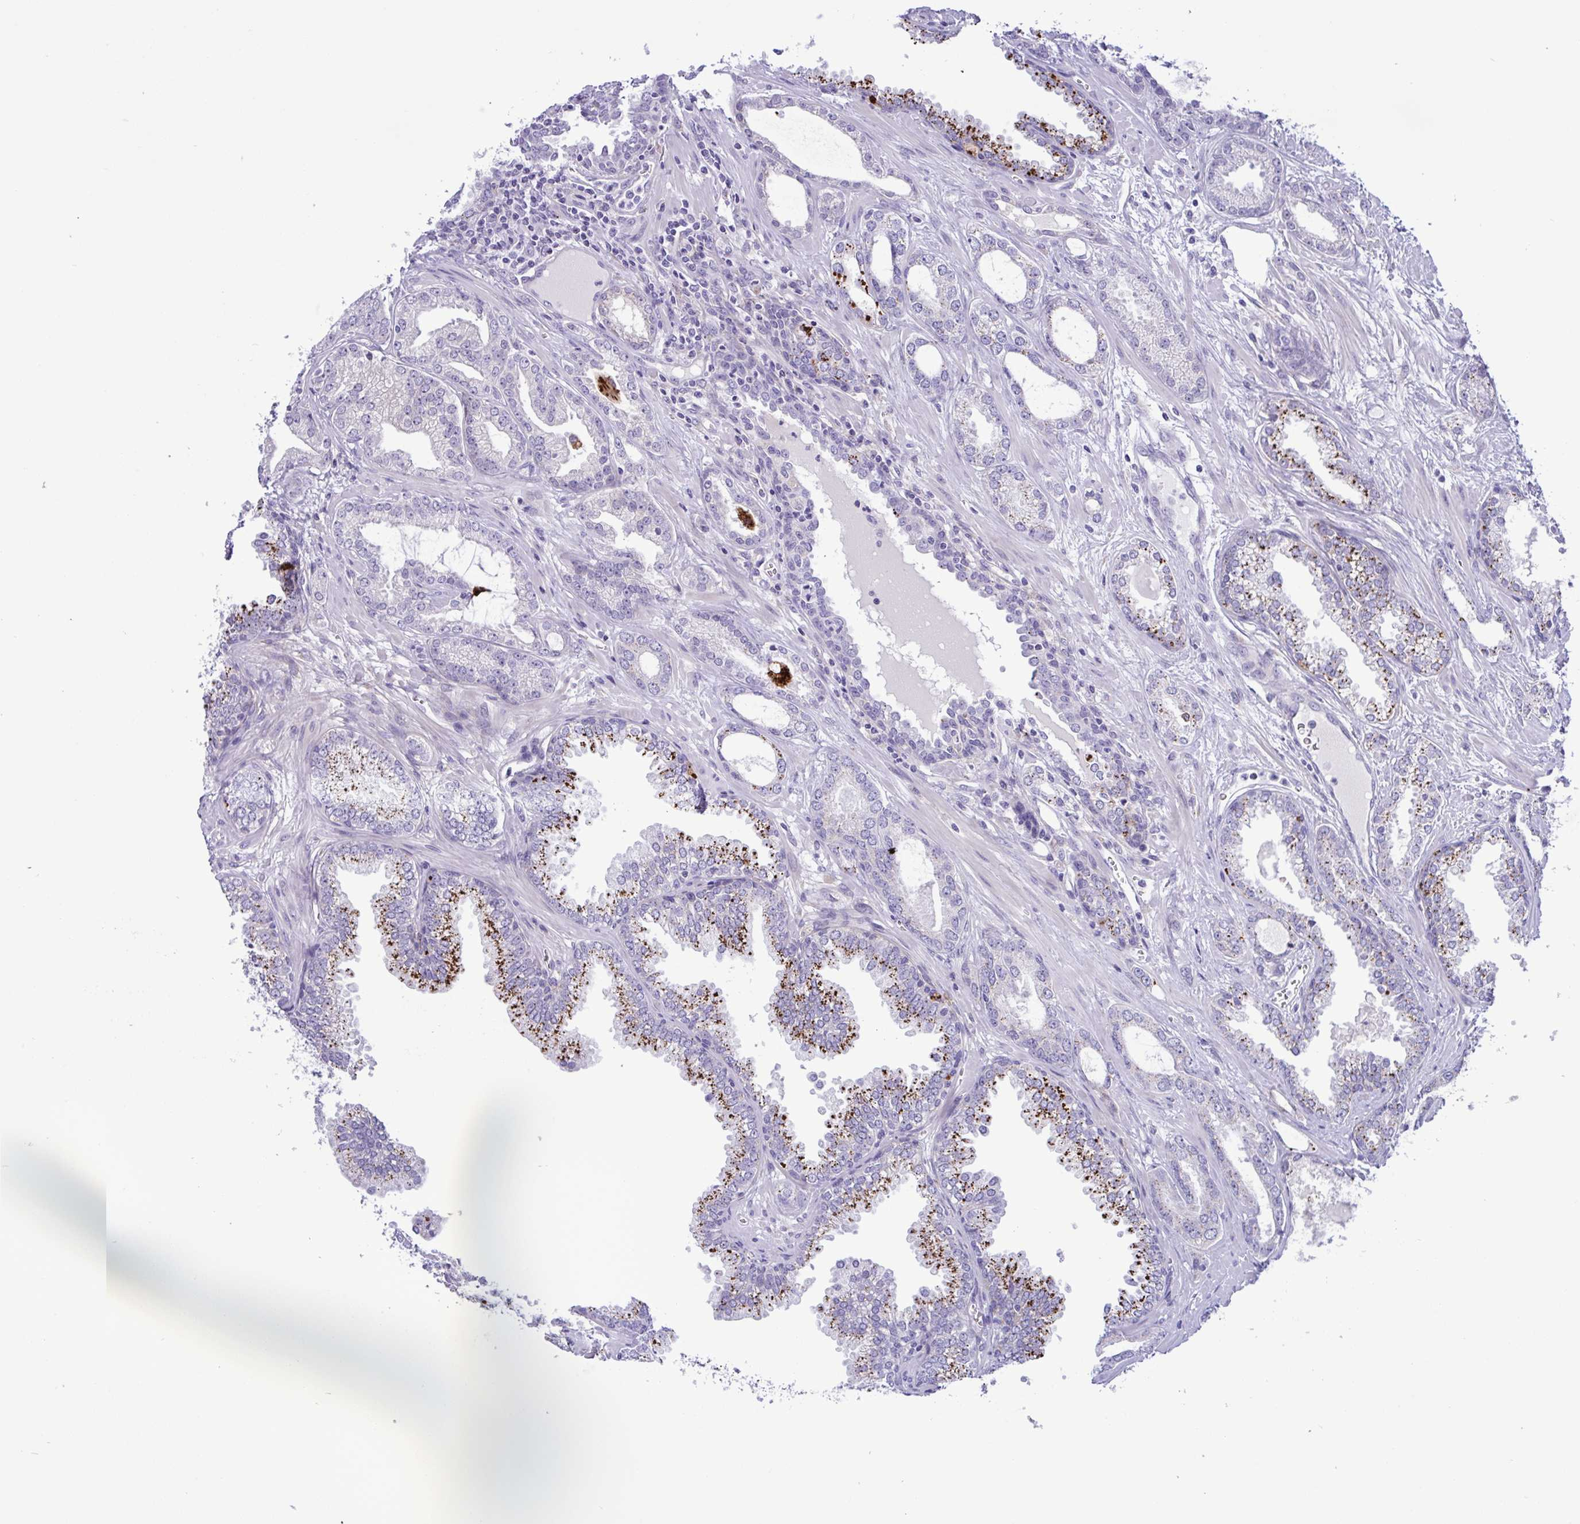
{"staining": {"intensity": "moderate", "quantity": "<25%", "location": "cytoplasmic/membranous"}, "tissue": "prostate cancer", "cell_type": "Tumor cells", "image_type": "cancer", "snomed": [{"axis": "morphology", "description": "Adenocarcinoma, Medium grade"}, {"axis": "topography", "description": "Prostate"}], "caption": "An IHC photomicrograph of tumor tissue is shown. Protein staining in brown shows moderate cytoplasmic/membranous positivity in adenocarcinoma (medium-grade) (prostate) within tumor cells.", "gene": "SREBF1", "patient": {"sex": "male", "age": 57}}